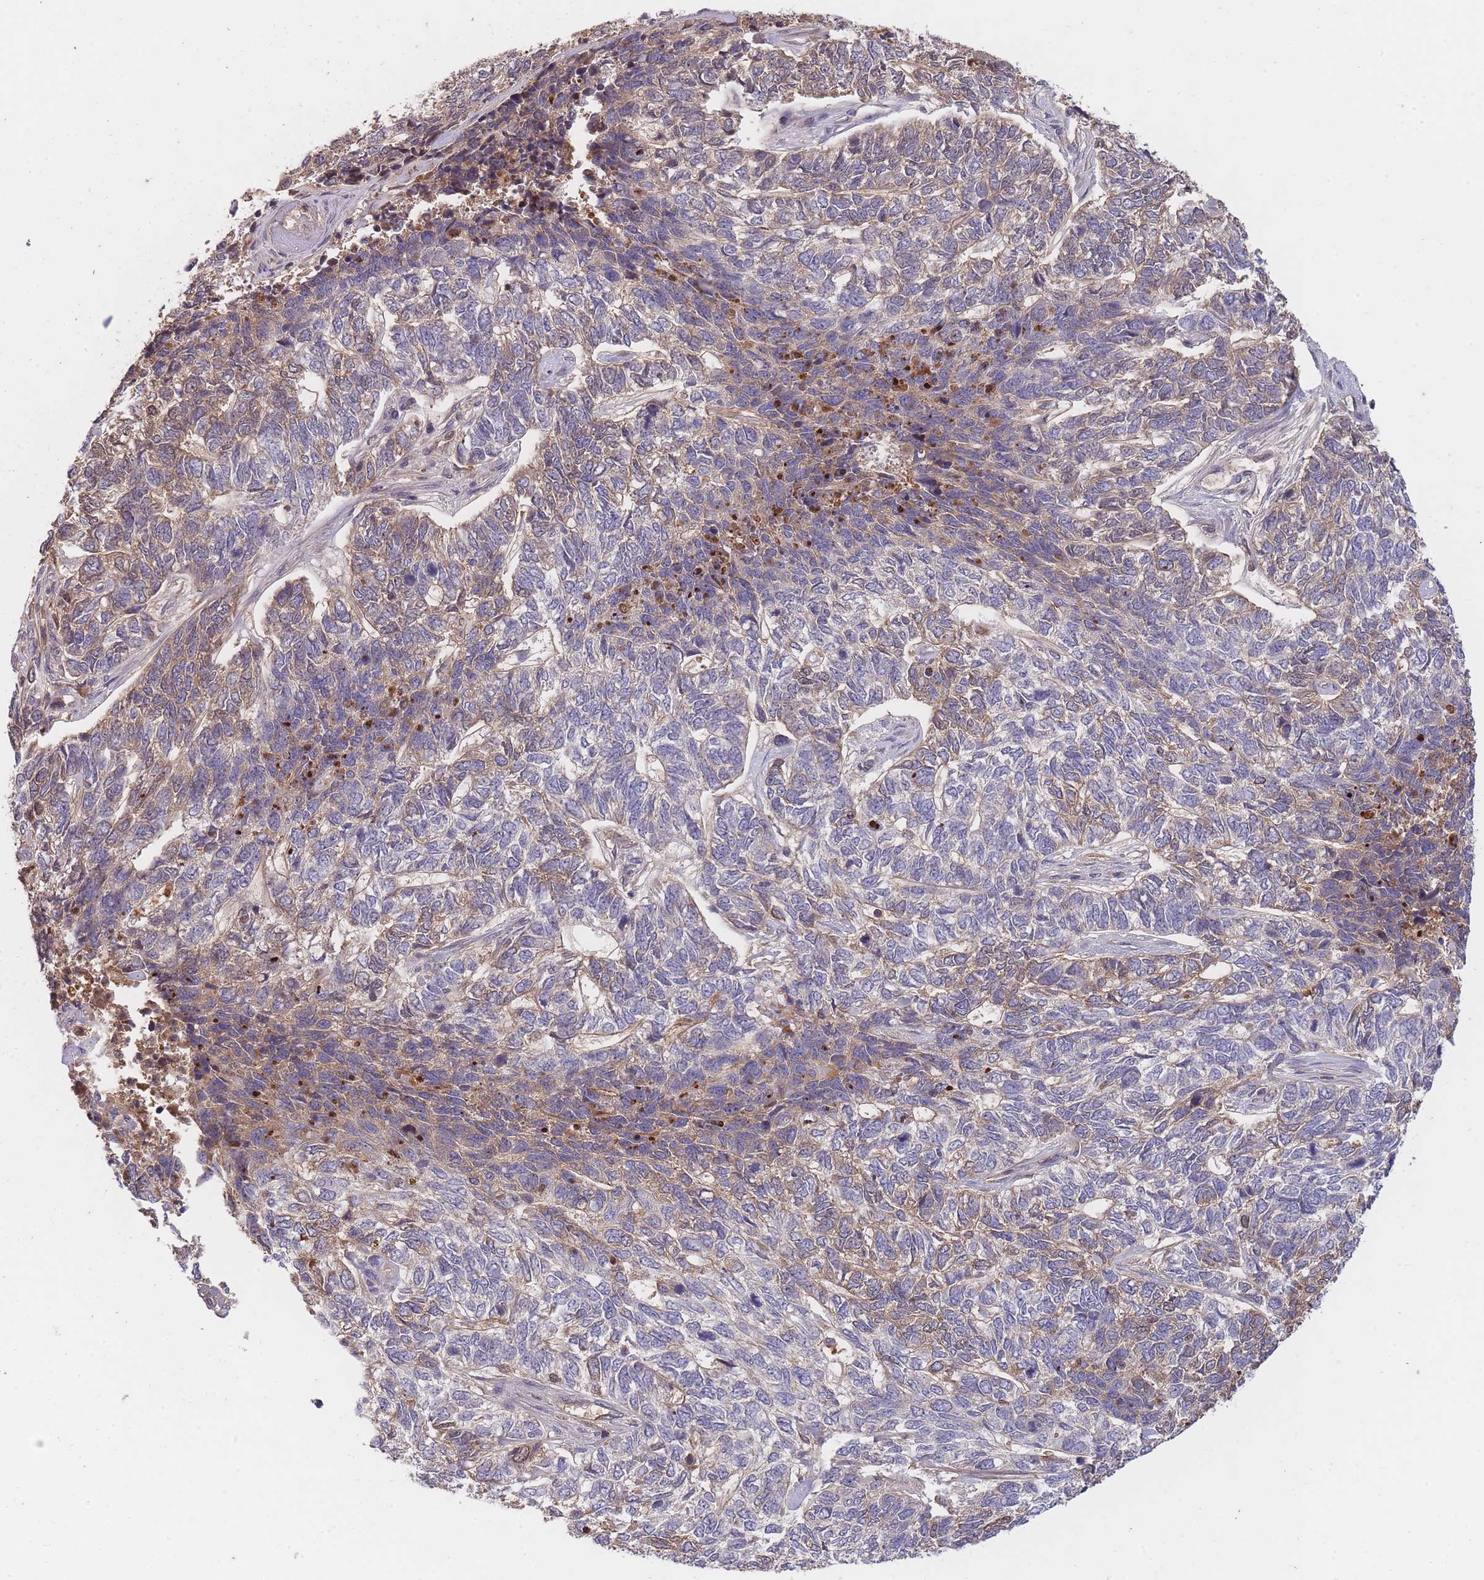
{"staining": {"intensity": "moderate", "quantity": "<25%", "location": "cytoplasmic/membranous"}, "tissue": "skin cancer", "cell_type": "Tumor cells", "image_type": "cancer", "snomed": [{"axis": "morphology", "description": "Basal cell carcinoma"}, {"axis": "topography", "description": "Skin"}], "caption": "The immunohistochemical stain highlights moderate cytoplasmic/membranous positivity in tumor cells of skin cancer (basal cell carcinoma) tissue.", "gene": "RALGDS", "patient": {"sex": "female", "age": 65}}